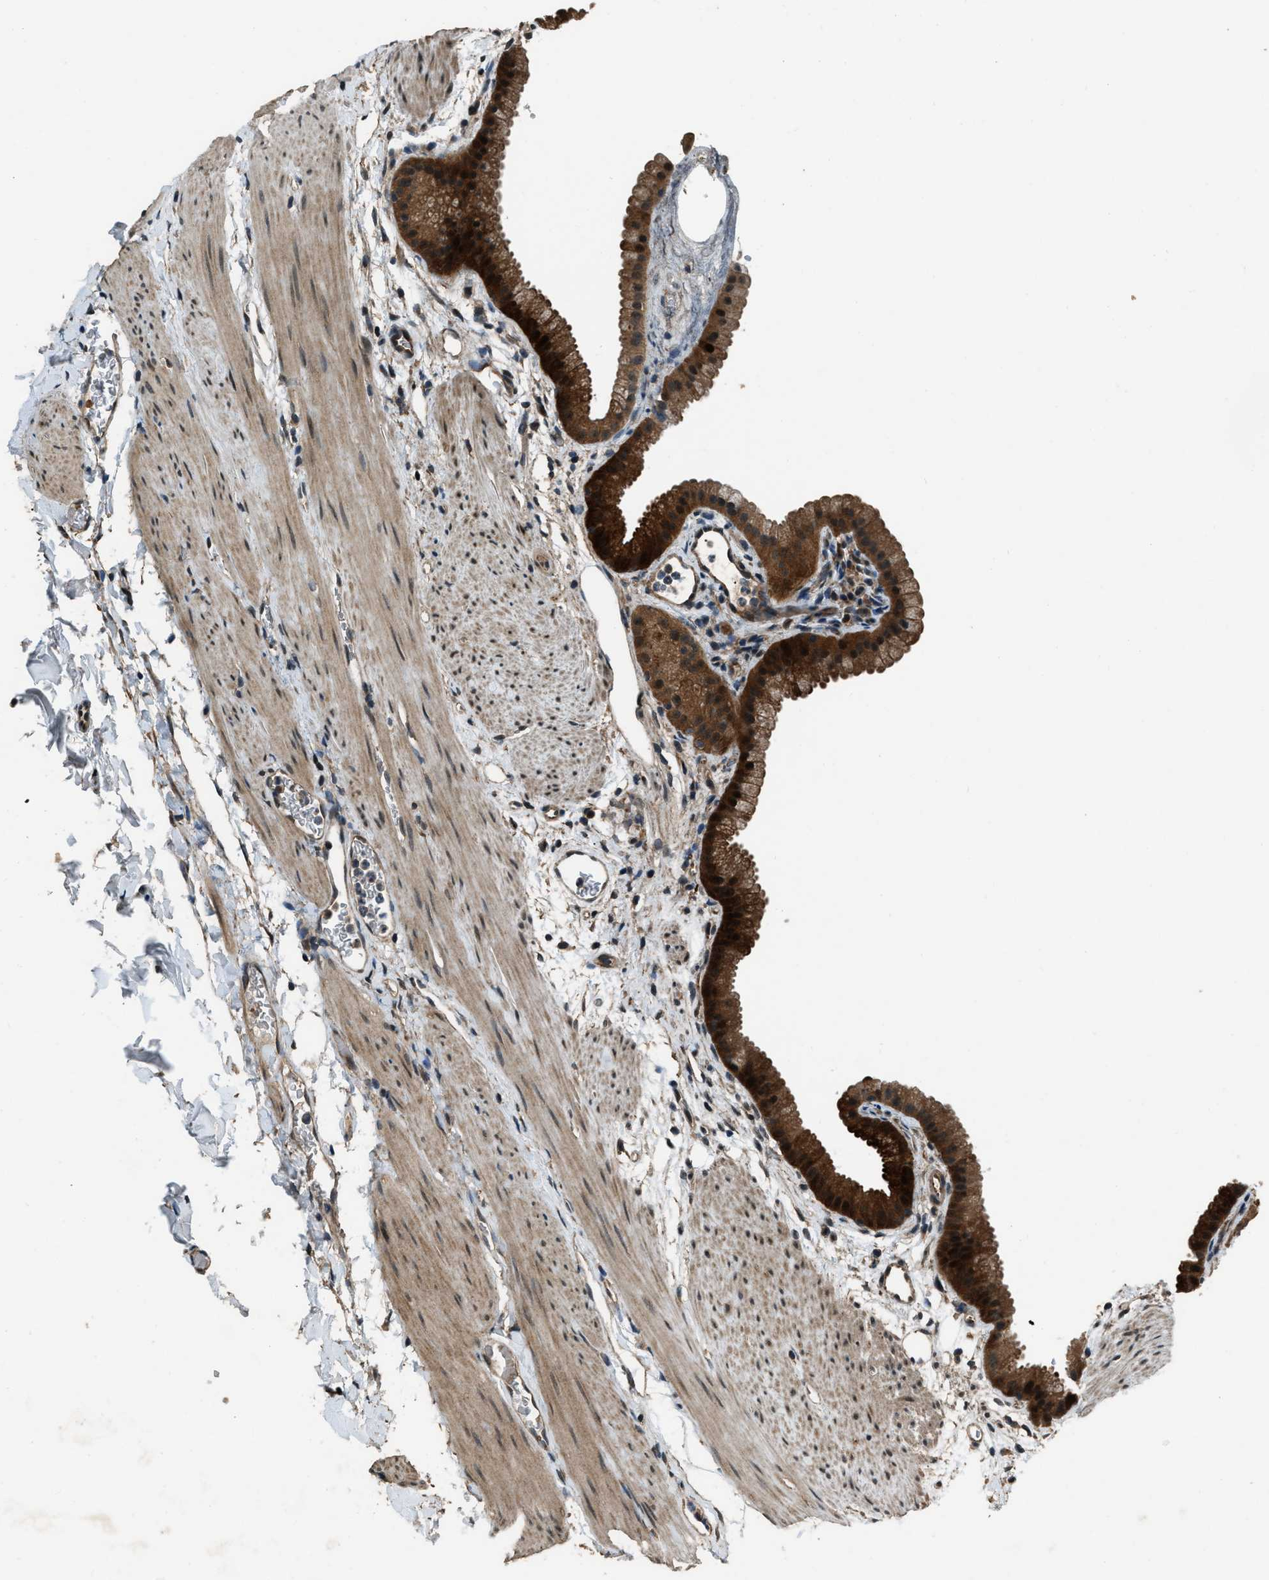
{"staining": {"intensity": "strong", "quantity": ">75%", "location": "cytoplasmic/membranous"}, "tissue": "gallbladder", "cell_type": "Glandular cells", "image_type": "normal", "snomed": [{"axis": "morphology", "description": "Normal tissue, NOS"}, {"axis": "topography", "description": "Gallbladder"}], "caption": "High-power microscopy captured an immunohistochemistry (IHC) image of normal gallbladder, revealing strong cytoplasmic/membranous staining in approximately >75% of glandular cells. Using DAB (3,3'-diaminobenzidine) (brown) and hematoxylin (blue) stains, captured at high magnification using brightfield microscopy.", "gene": "NUDCD3", "patient": {"sex": "female", "age": 64}}